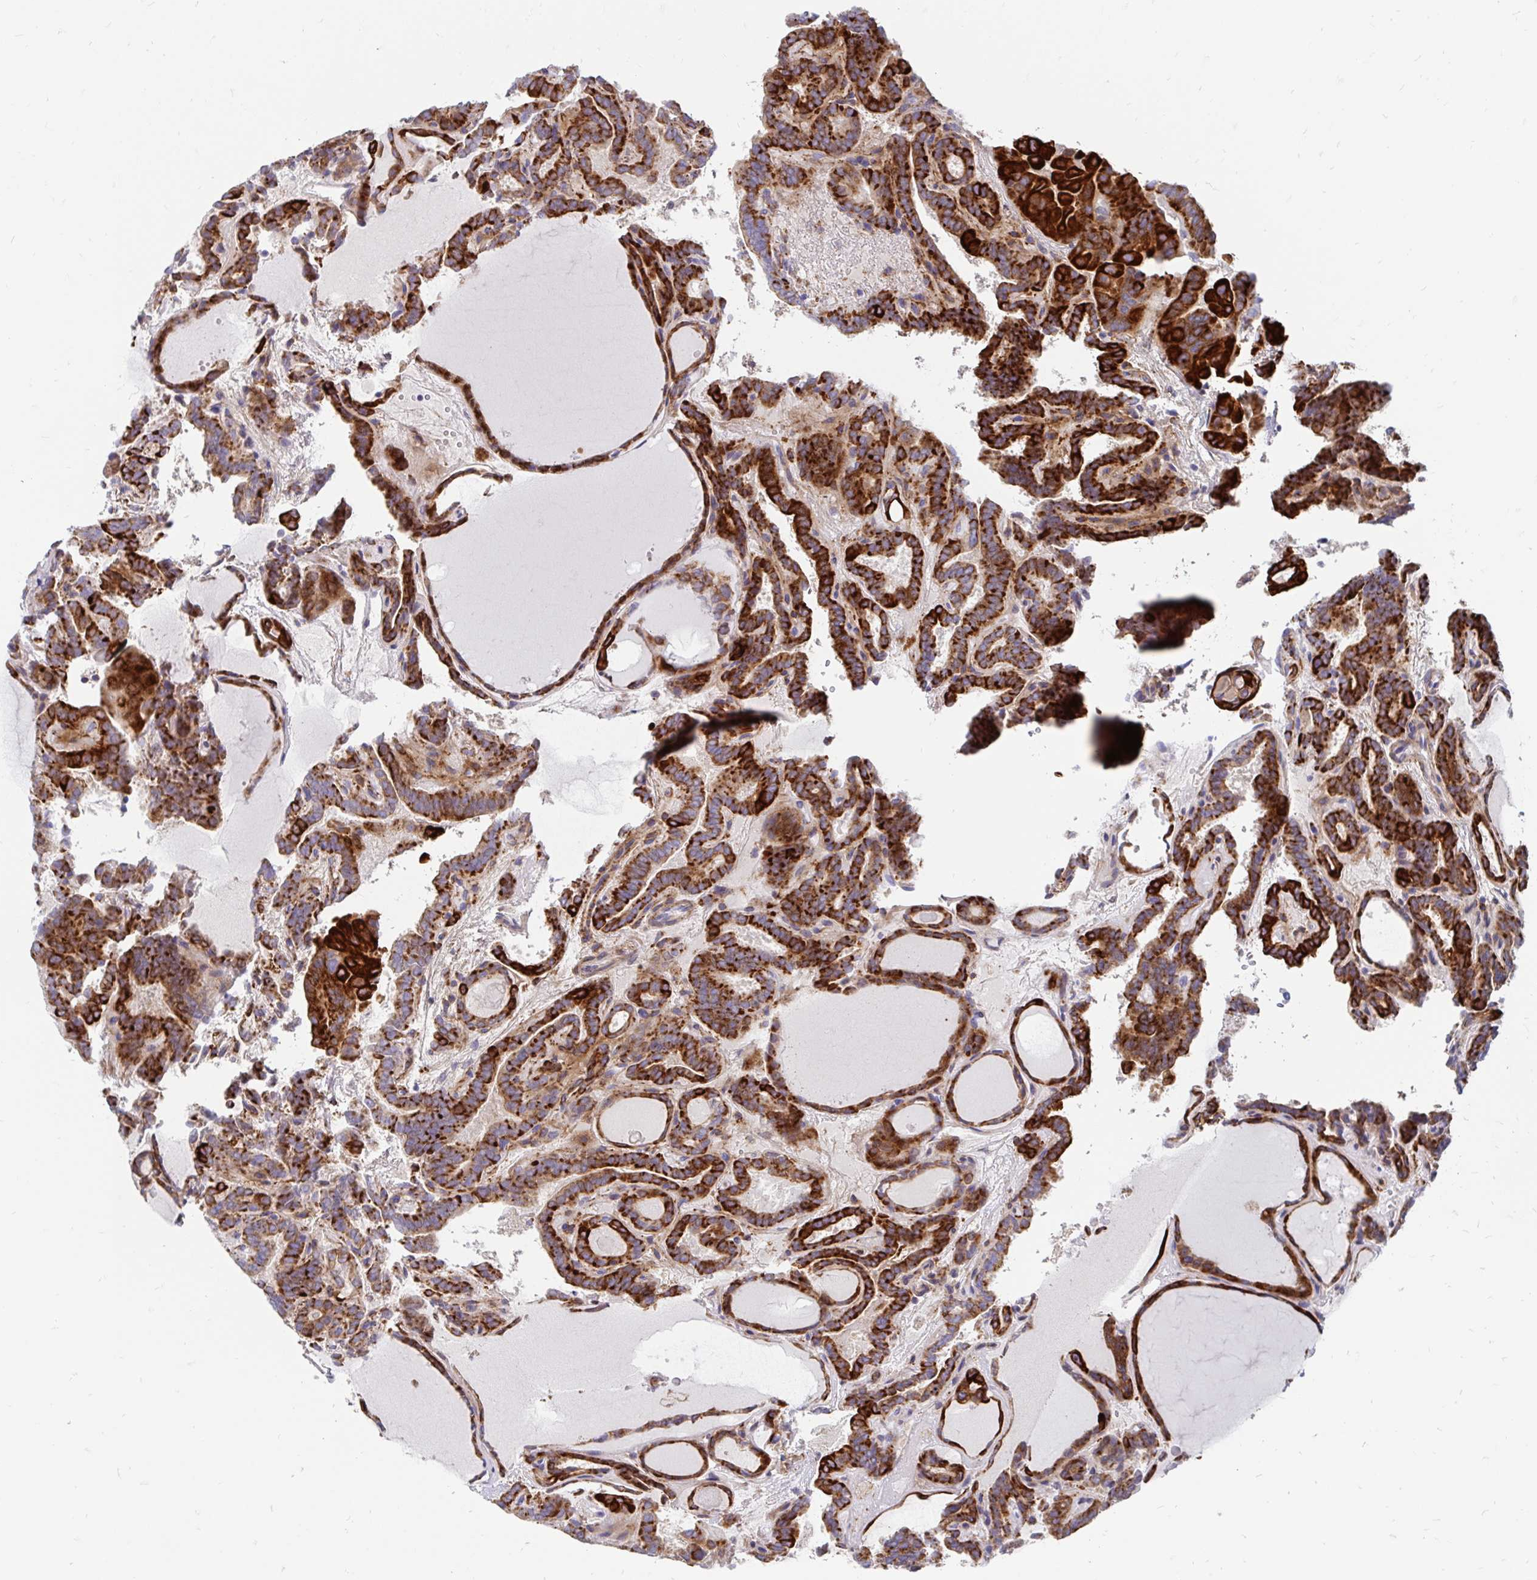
{"staining": {"intensity": "strong", "quantity": ">75%", "location": "cytoplasmic/membranous"}, "tissue": "thyroid cancer", "cell_type": "Tumor cells", "image_type": "cancer", "snomed": [{"axis": "morphology", "description": "Papillary adenocarcinoma, NOS"}, {"axis": "topography", "description": "Thyroid gland"}], "caption": "Immunohistochemical staining of thyroid cancer (papillary adenocarcinoma) shows strong cytoplasmic/membranous protein positivity in about >75% of tumor cells.", "gene": "CDKL1", "patient": {"sex": "female", "age": 46}}